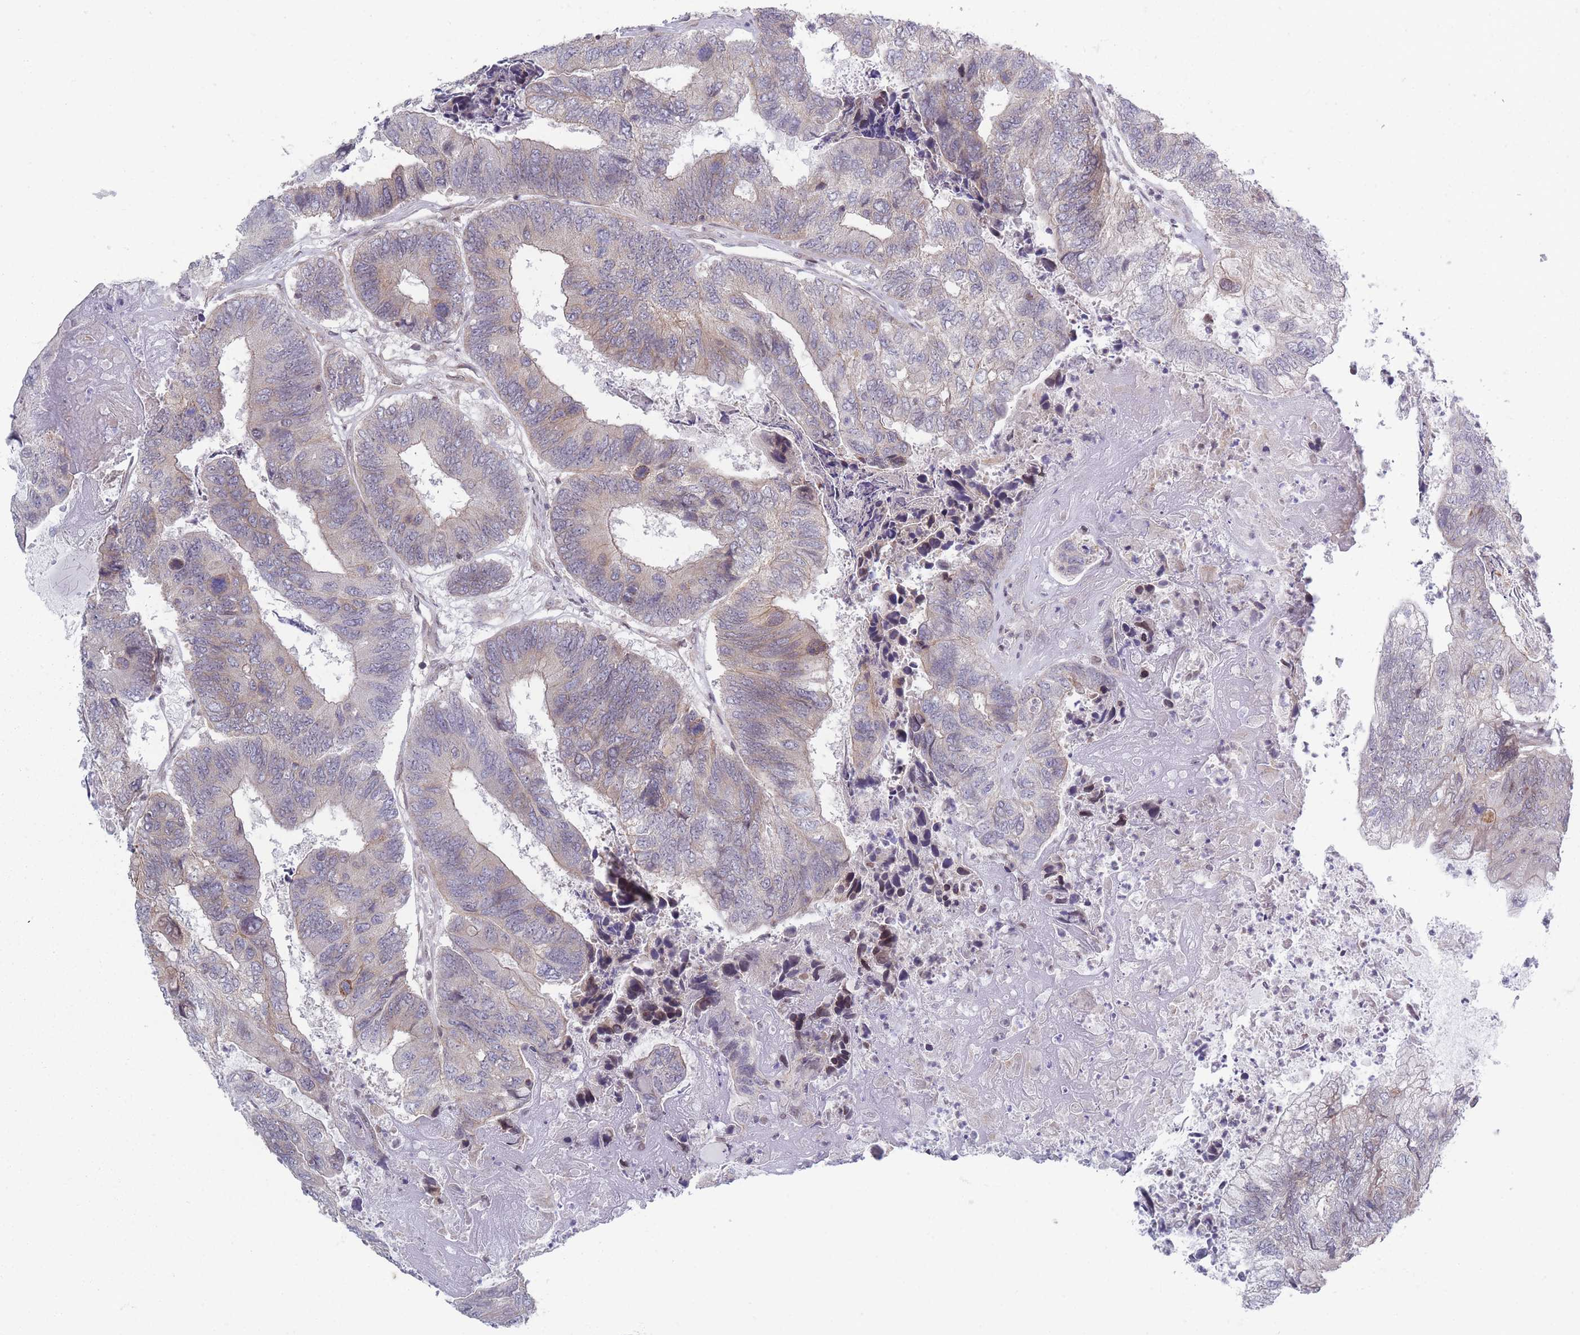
{"staining": {"intensity": "weak", "quantity": "<25%", "location": "cytoplasmic/membranous"}, "tissue": "colorectal cancer", "cell_type": "Tumor cells", "image_type": "cancer", "snomed": [{"axis": "morphology", "description": "Adenocarcinoma, NOS"}, {"axis": "topography", "description": "Colon"}], "caption": "High magnification brightfield microscopy of colorectal cancer stained with DAB (brown) and counterstained with hematoxylin (blue): tumor cells show no significant positivity.", "gene": "VRK2", "patient": {"sex": "female", "age": 67}}